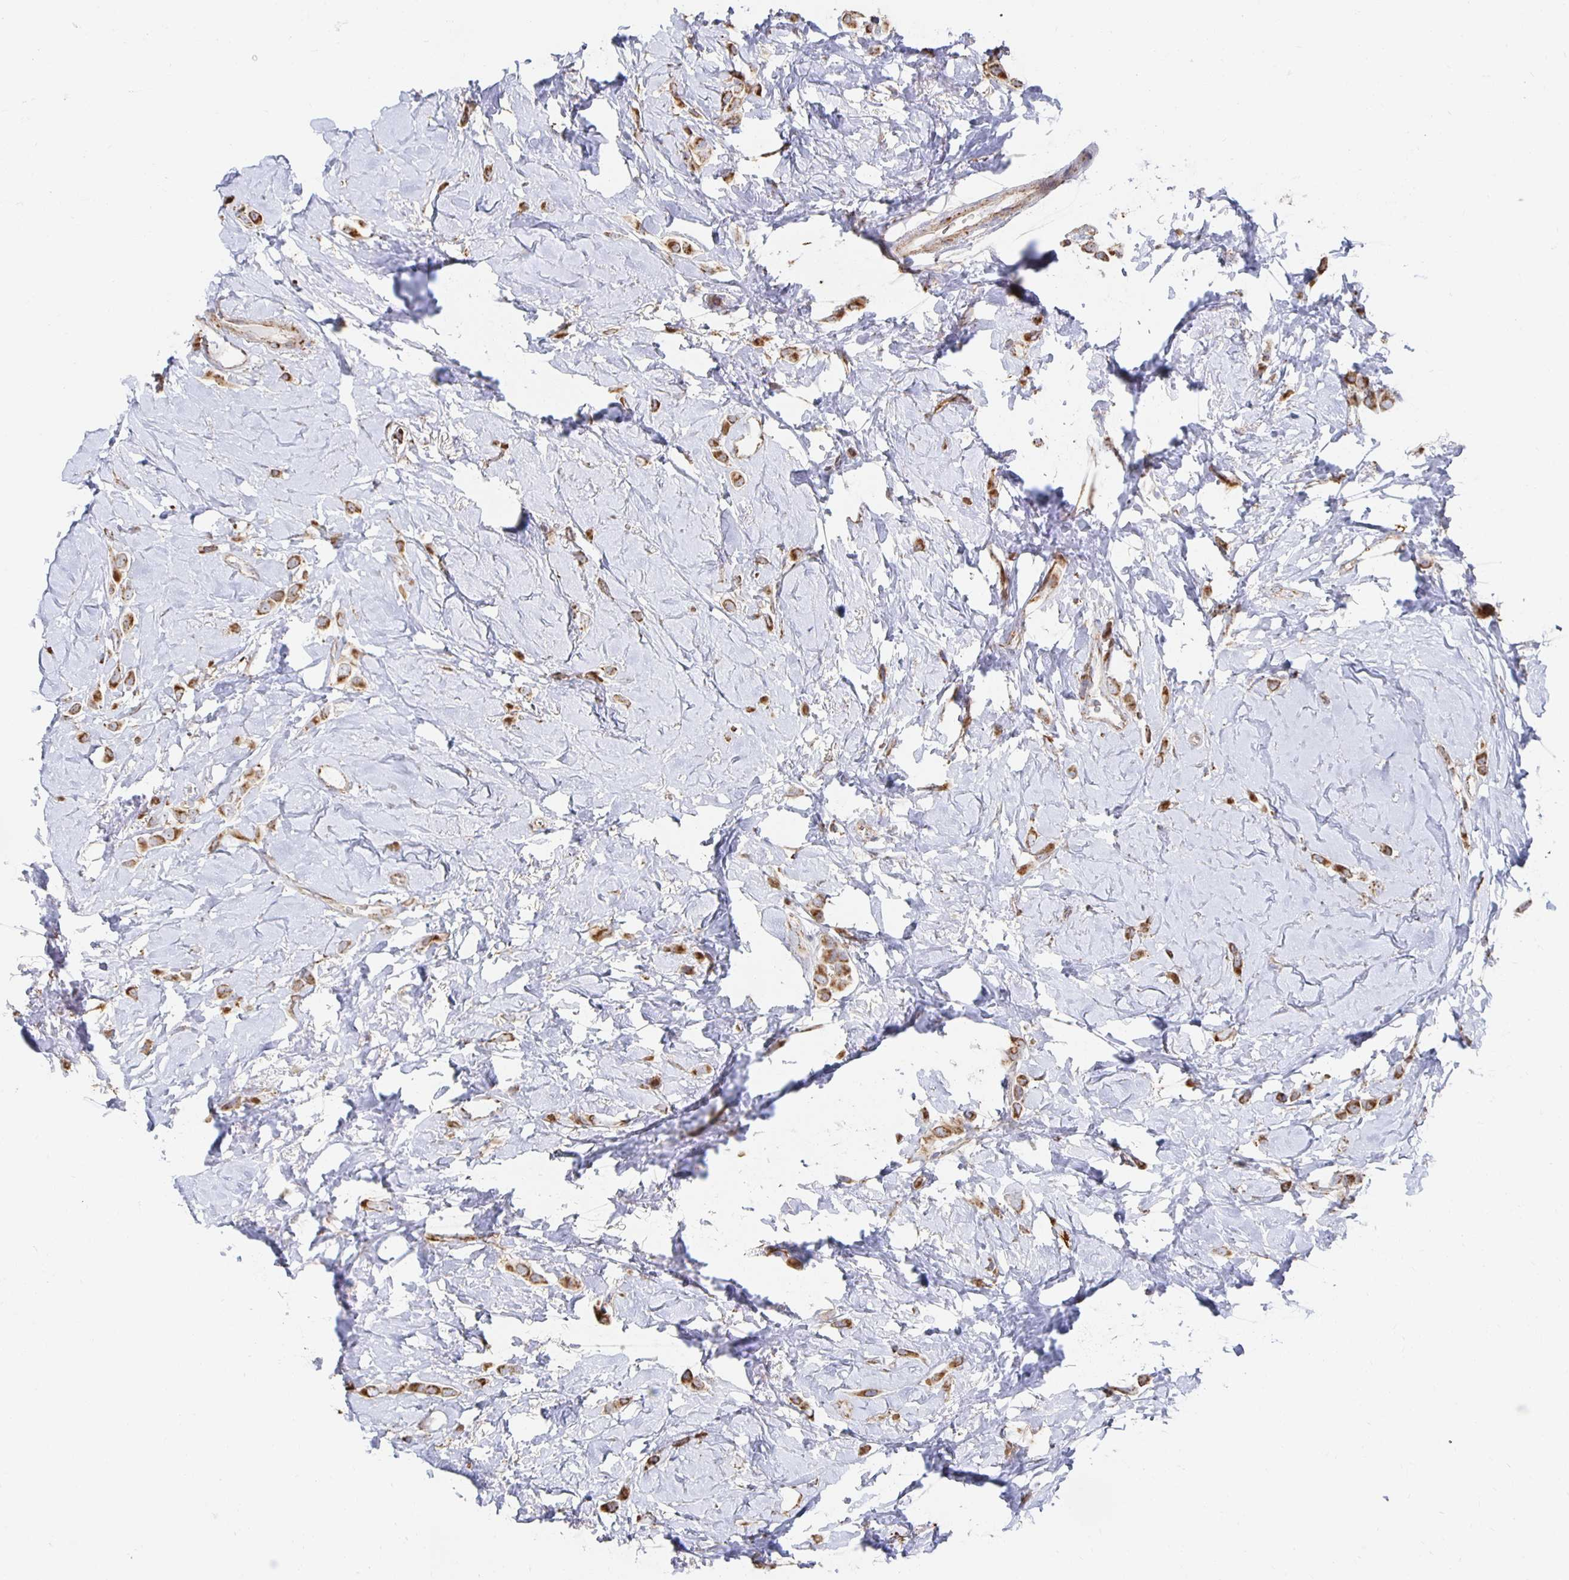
{"staining": {"intensity": "moderate", "quantity": ">75%", "location": "cytoplasmic/membranous"}, "tissue": "breast cancer", "cell_type": "Tumor cells", "image_type": "cancer", "snomed": [{"axis": "morphology", "description": "Lobular carcinoma"}, {"axis": "topography", "description": "Breast"}], "caption": "The immunohistochemical stain labels moderate cytoplasmic/membranous expression in tumor cells of lobular carcinoma (breast) tissue.", "gene": "NKX2-8", "patient": {"sex": "female", "age": 66}}